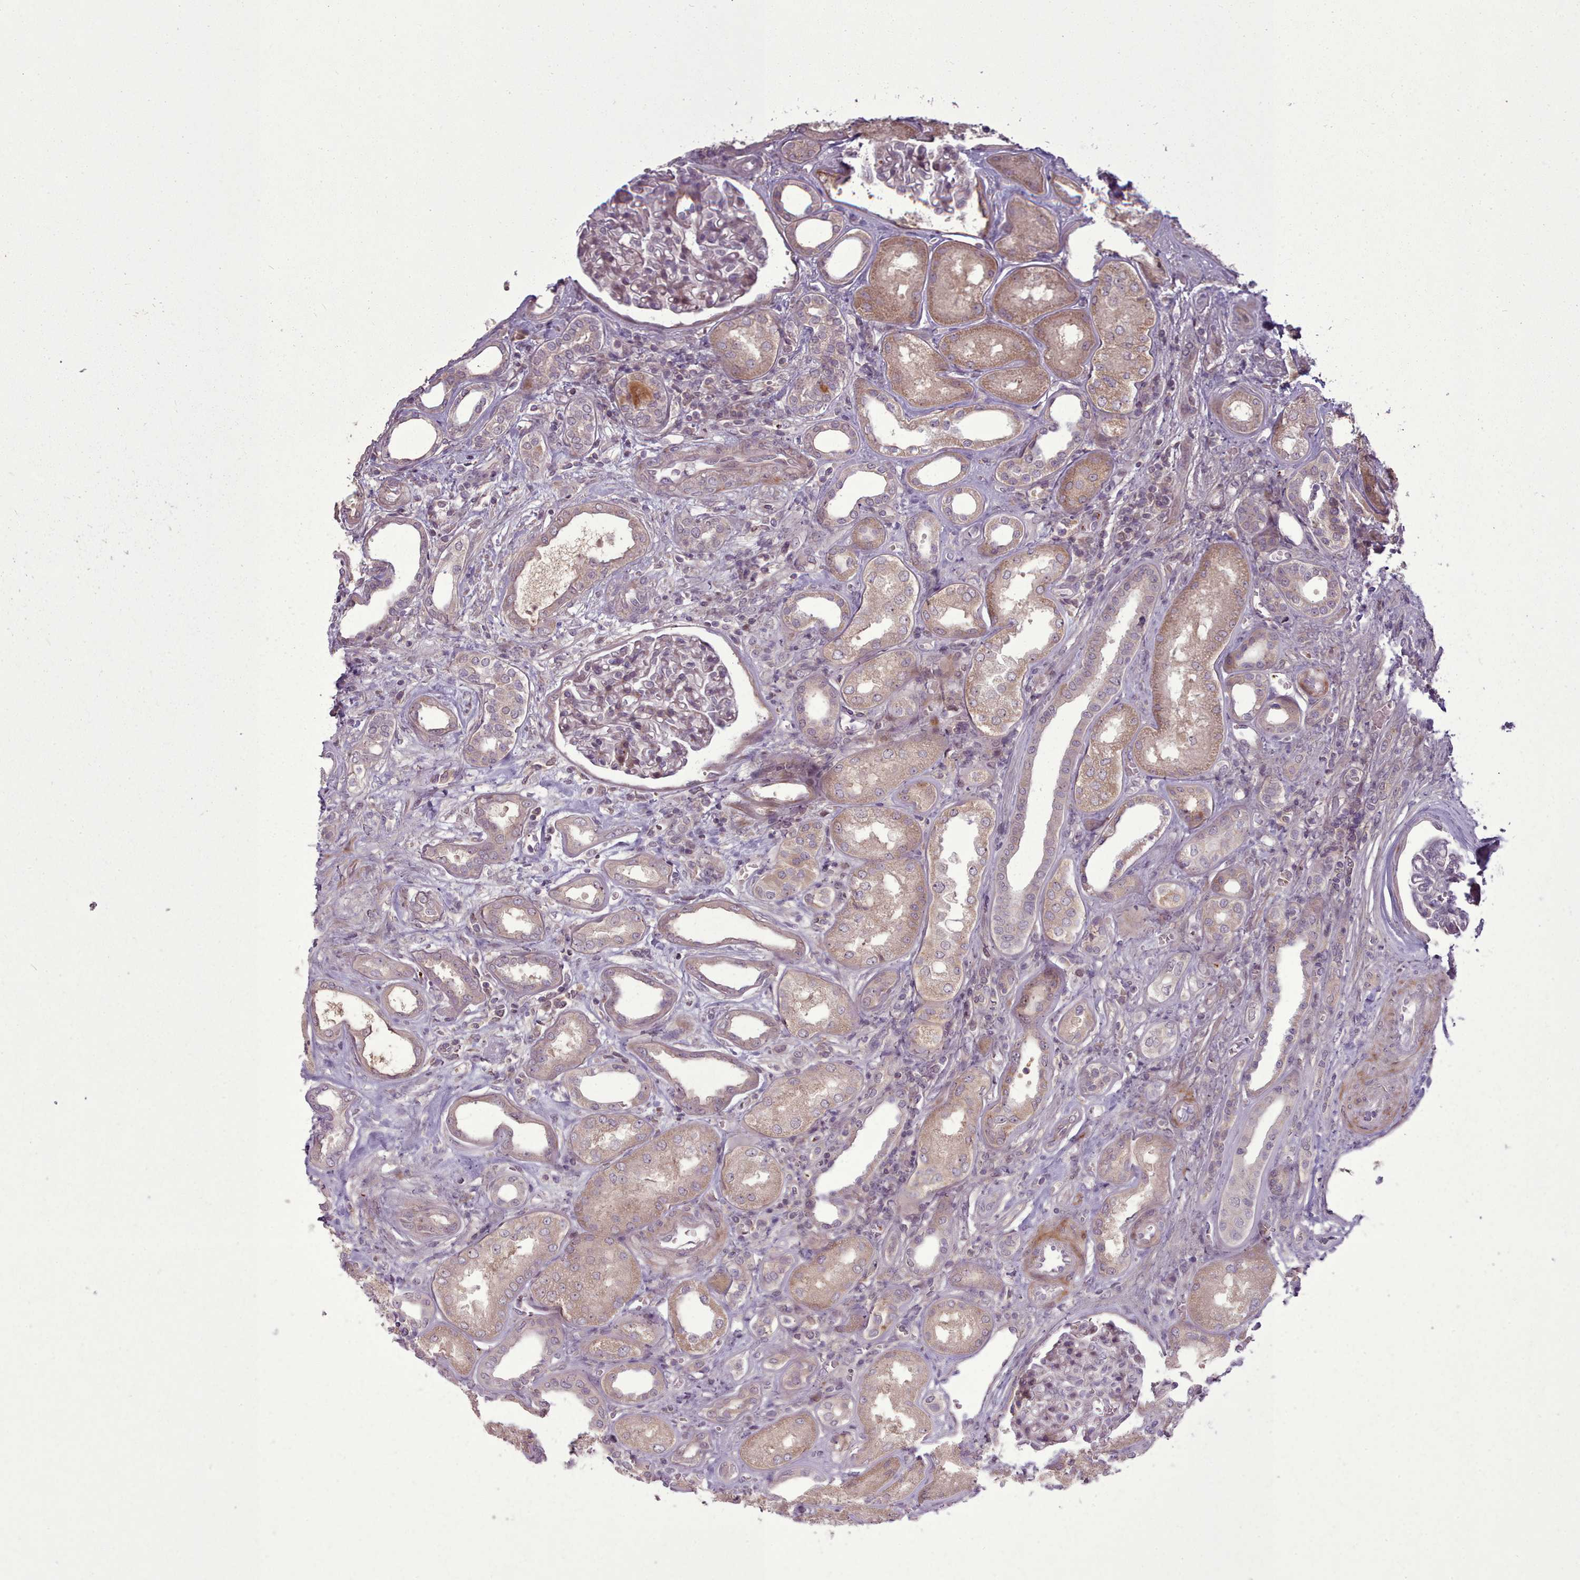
{"staining": {"intensity": "negative", "quantity": "none", "location": "none"}, "tissue": "kidney", "cell_type": "Cells in glomeruli", "image_type": "normal", "snomed": [{"axis": "morphology", "description": "Normal tissue, NOS"}, {"axis": "morphology", "description": "Adenocarcinoma, NOS"}, {"axis": "topography", "description": "Kidney"}], "caption": "The immunohistochemistry photomicrograph has no significant staining in cells in glomeruli of kidney.", "gene": "LEFTY1", "patient": {"sex": "female", "age": 68}}